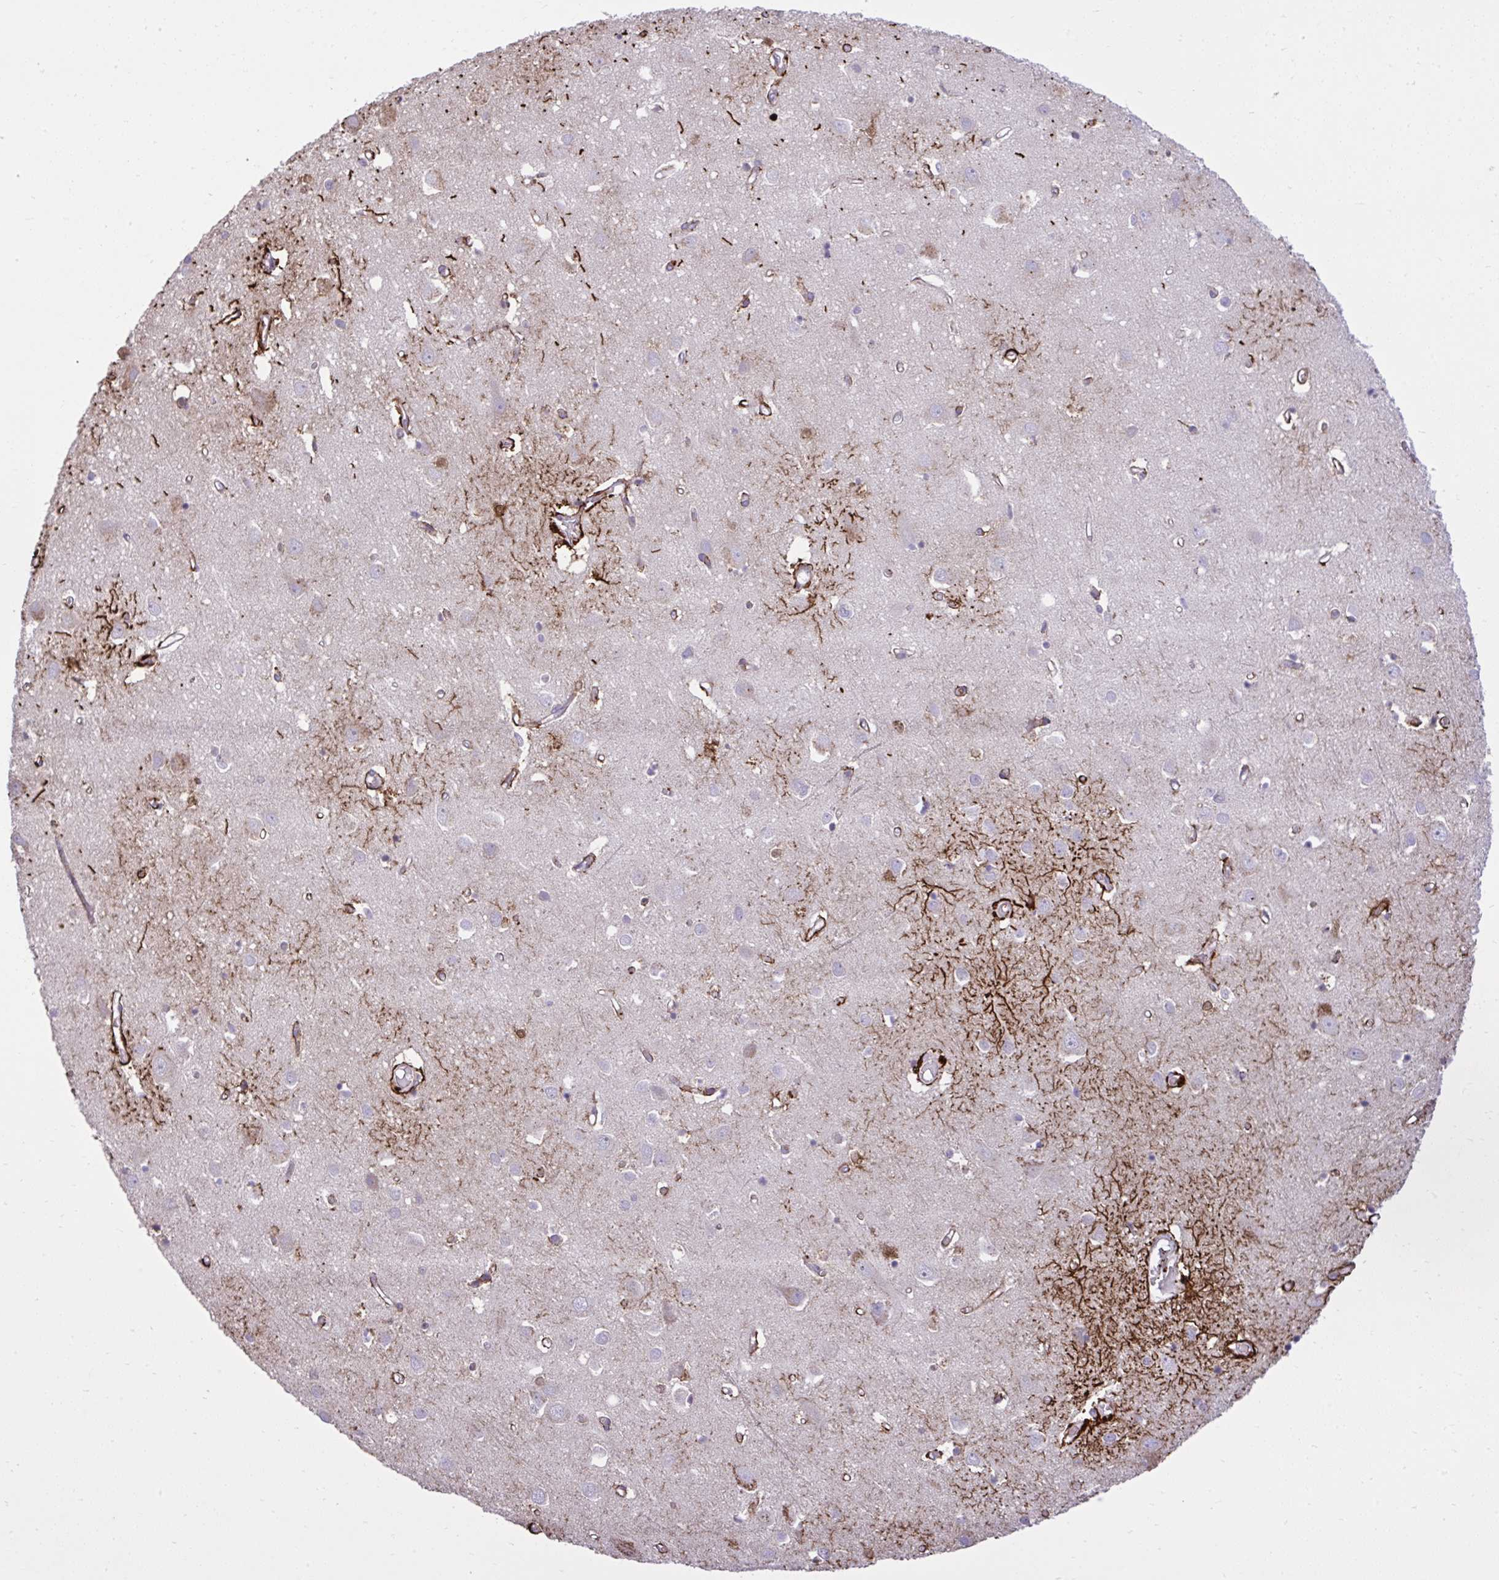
{"staining": {"intensity": "moderate", "quantity": "<25%", "location": "cytoplasmic/membranous"}, "tissue": "cerebral cortex", "cell_type": "Endothelial cells", "image_type": "normal", "snomed": [{"axis": "morphology", "description": "Normal tissue, NOS"}, {"axis": "topography", "description": "Cerebral cortex"}], "caption": "The photomicrograph displays immunohistochemical staining of benign cerebral cortex. There is moderate cytoplasmic/membranous staining is seen in approximately <25% of endothelial cells.", "gene": "CYP20A1", "patient": {"sex": "male", "age": 70}}